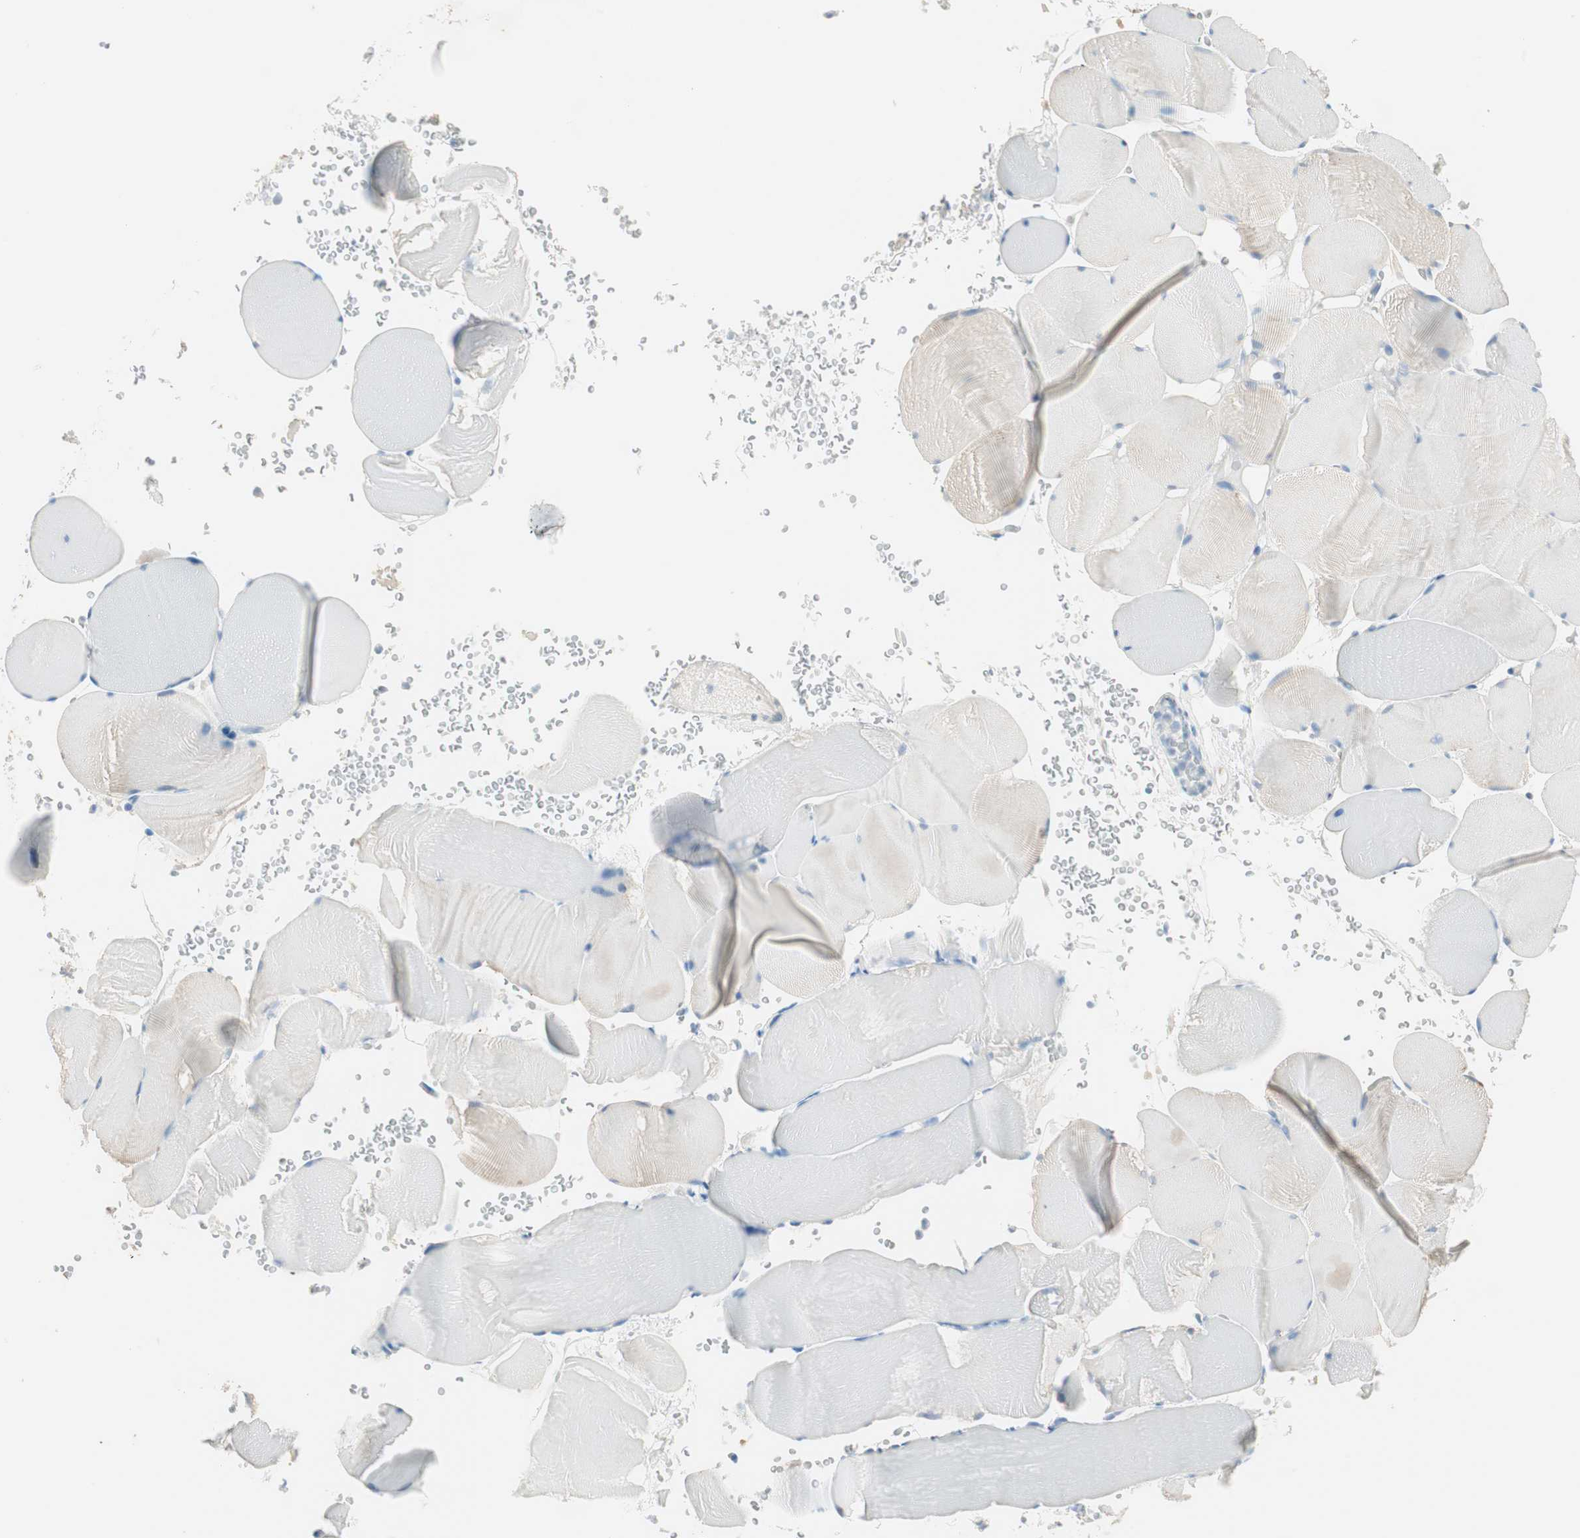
{"staining": {"intensity": "weak", "quantity": "25%-75%", "location": "cytoplasmic/membranous"}, "tissue": "skeletal muscle", "cell_type": "Myocytes", "image_type": "normal", "snomed": [{"axis": "morphology", "description": "Normal tissue, NOS"}, {"axis": "topography", "description": "Skeletal muscle"}], "caption": "The micrograph exhibits a brown stain indicating the presence of a protein in the cytoplasmic/membranous of myocytes in skeletal muscle. The staining was performed using DAB (3,3'-diaminobenzidine) to visualize the protein expression in brown, while the nuclei were stained in blue with hematoxylin (Magnification: 20x).", "gene": "HPGD", "patient": {"sex": "male", "age": 62}}